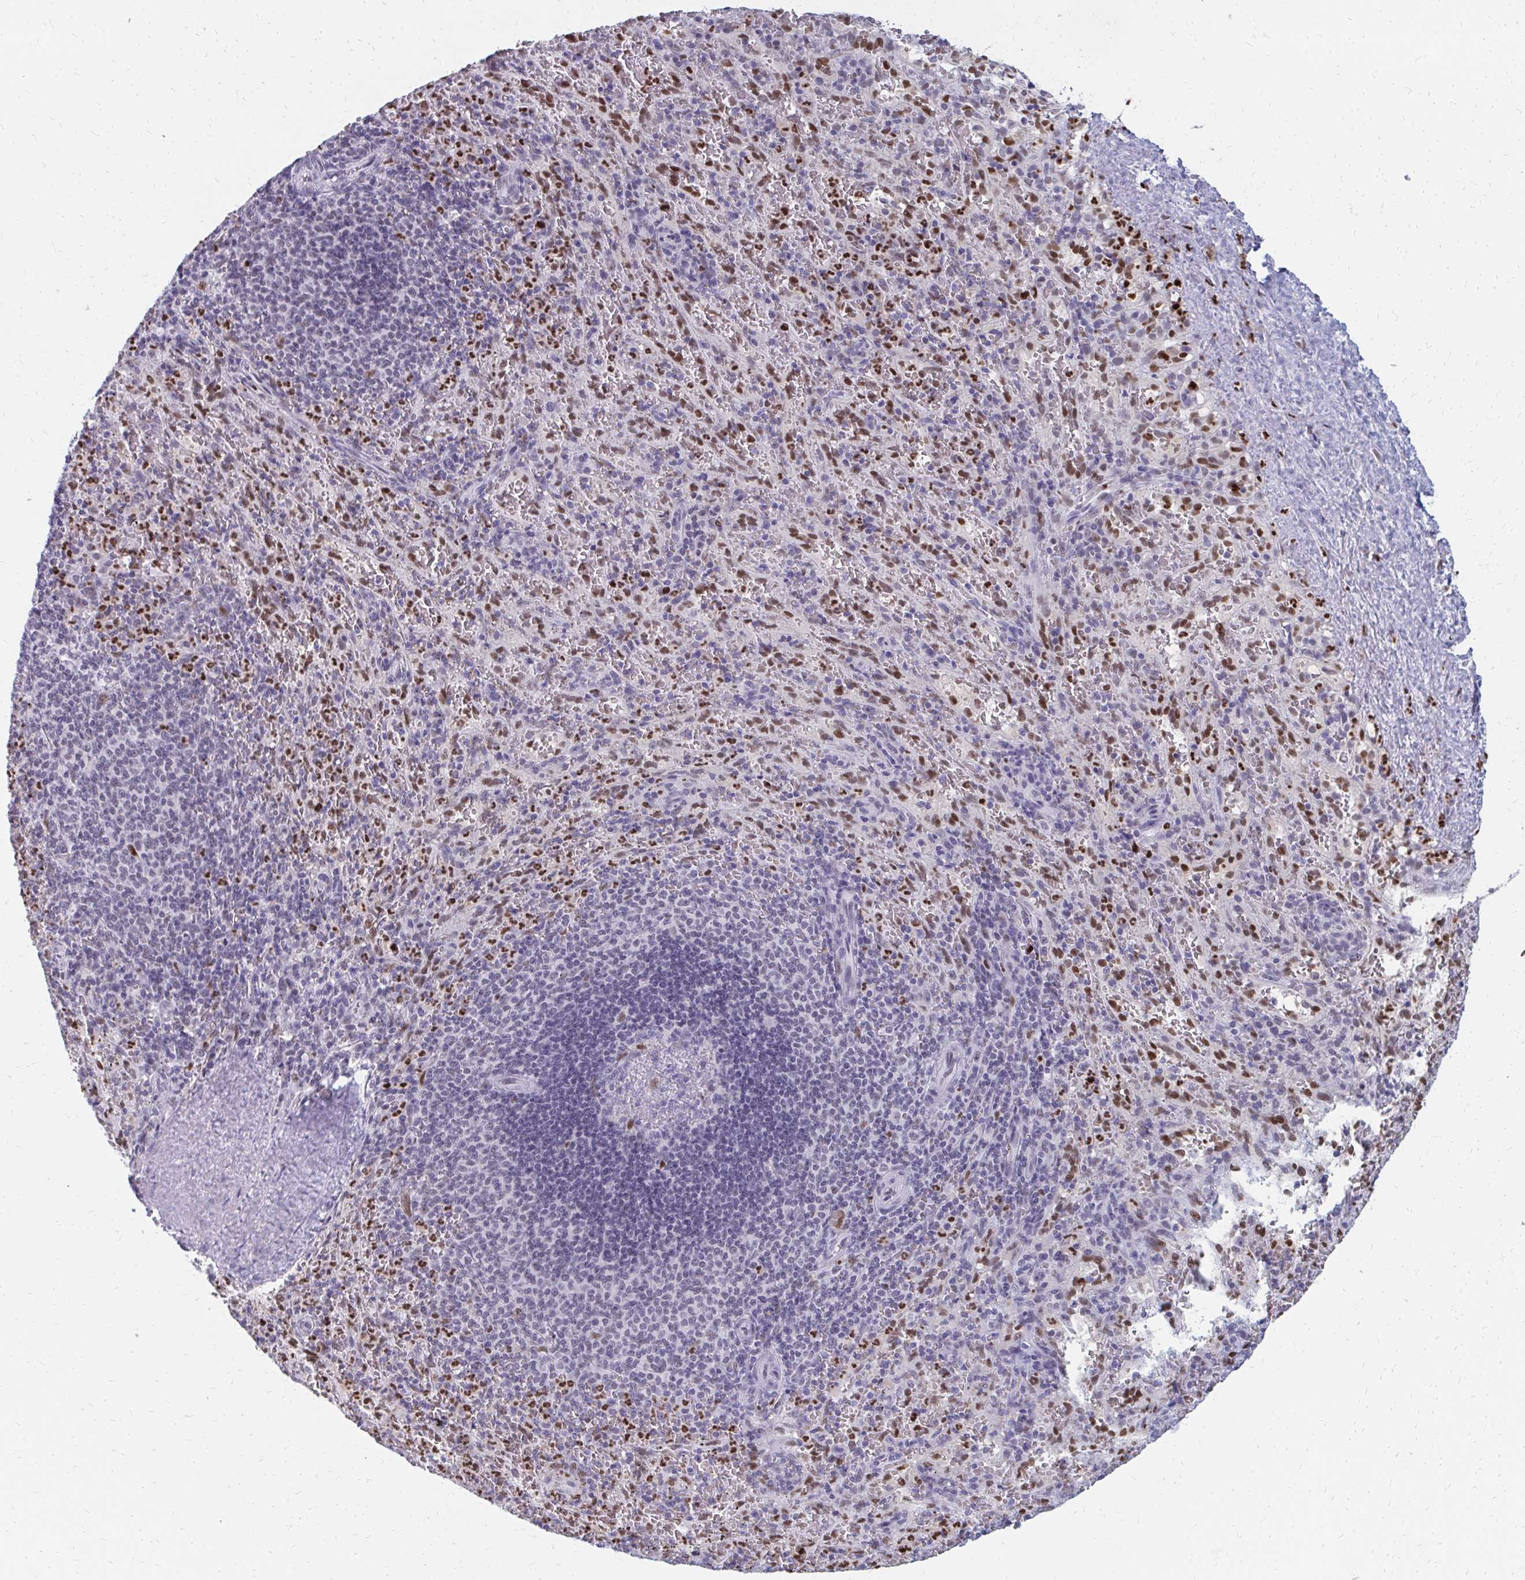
{"staining": {"intensity": "moderate", "quantity": "25%-75%", "location": "nuclear"}, "tissue": "spleen", "cell_type": "Cells in red pulp", "image_type": "normal", "snomed": [{"axis": "morphology", "description": "Normal tissue, NOS"}, {"axis": "topography", "description": "Spleen"}], "caption": "Immunohistochemistry (IHC) photomicrograph of benign human spleen stained for a protein (brown), which demonstrates medium levels of moderate nuclear staining in about 25%-75% of cells in red pulp.", "gene": "PLK3", "patient": {"sex": "male", "age": 57}}